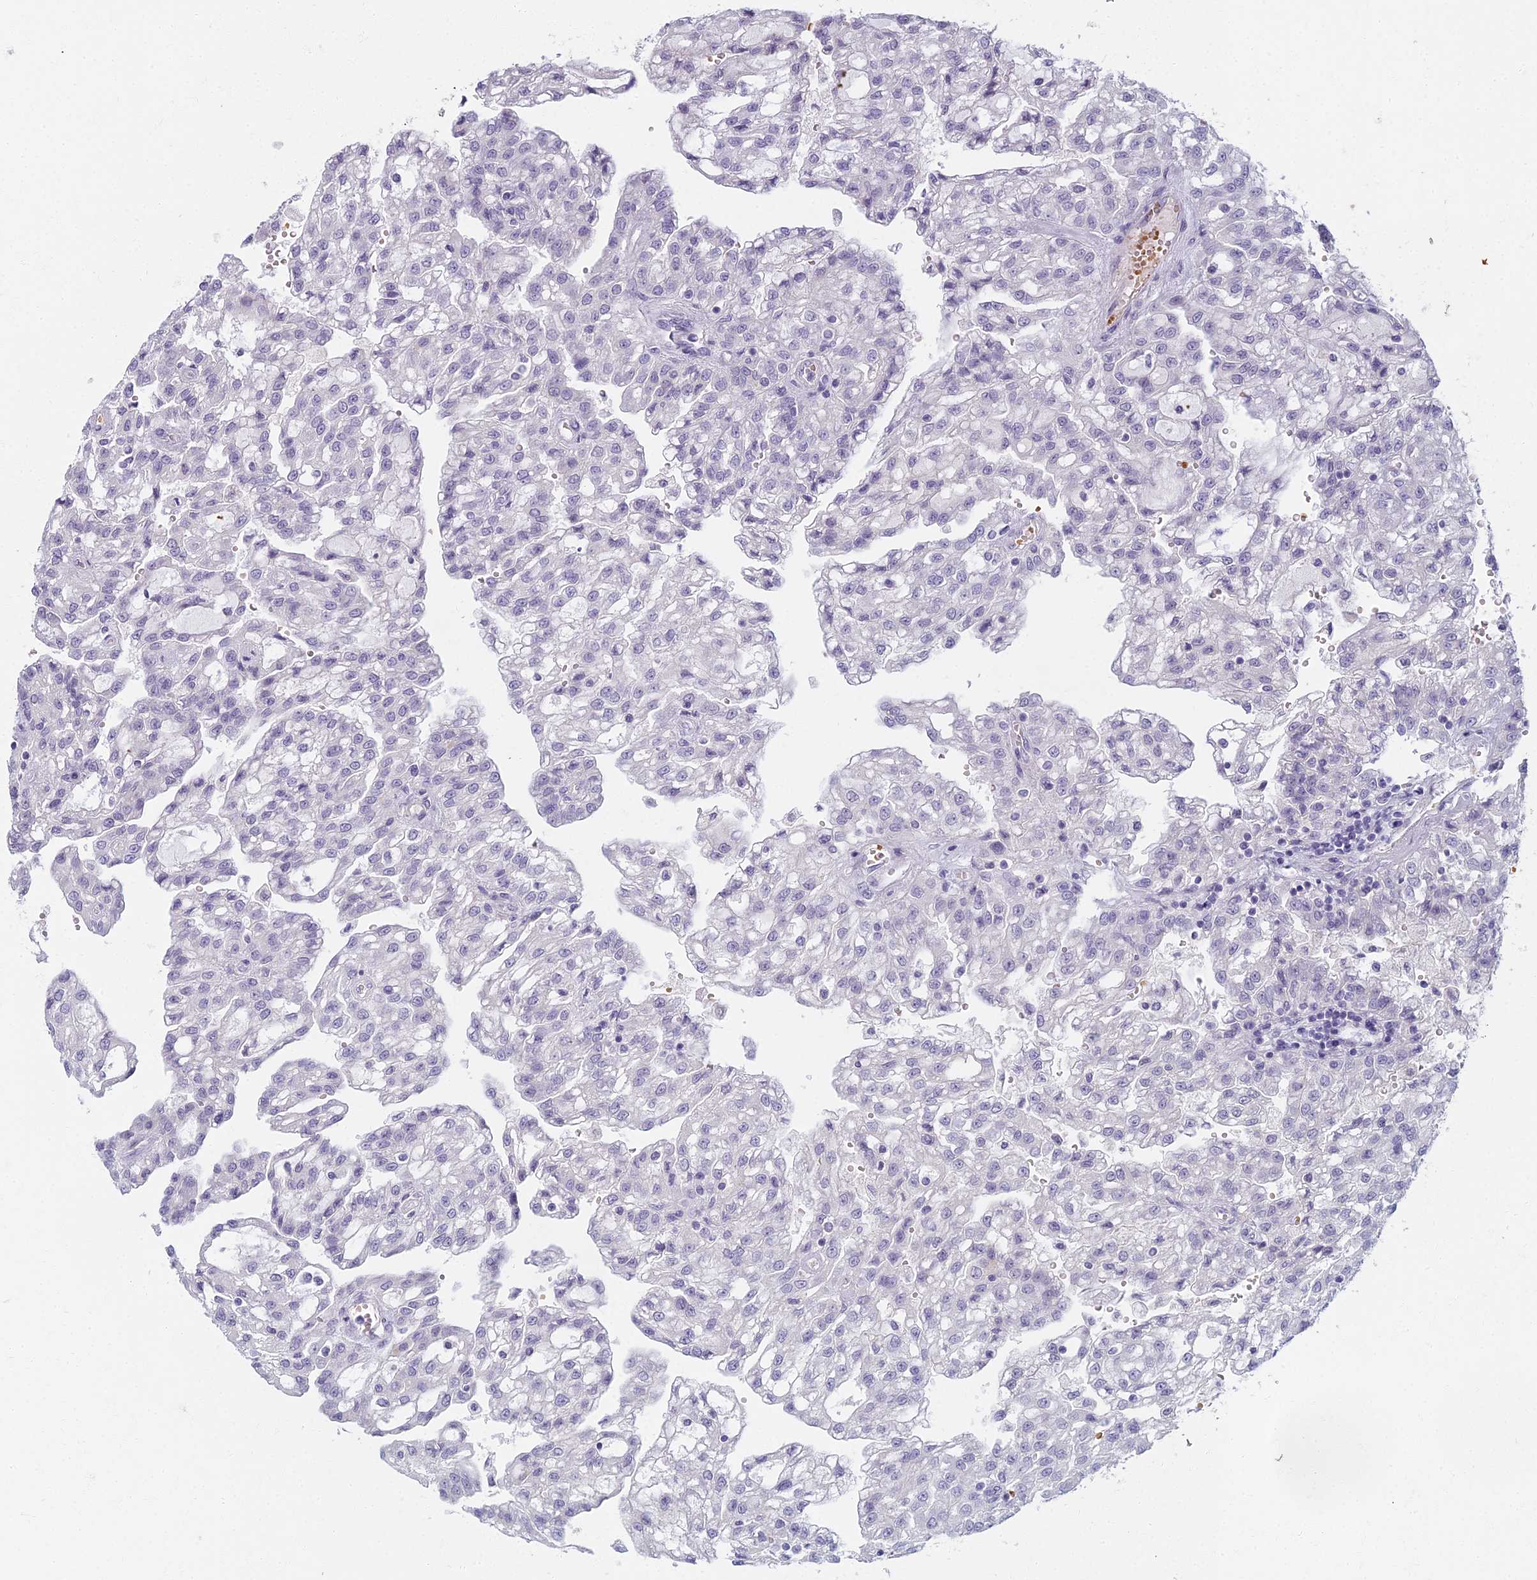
{"staining": {"intensity": "negative", "quantity": "none", "location": "none"}, "tissue": "renal cancer", "cell_type": "Tumor cells", "image_type": "cancer", "snomed": [{"axis": "morphology", "description": "Adenocarcinoma, NOS"}, {"axis": "topography", "description": "Kidney"}], "caption": "Tumor cells are negative for protein expression in human adenocarcinoma (renal).", "gene": "ARL15", "patient": {"sex": "male", "age": 63}}